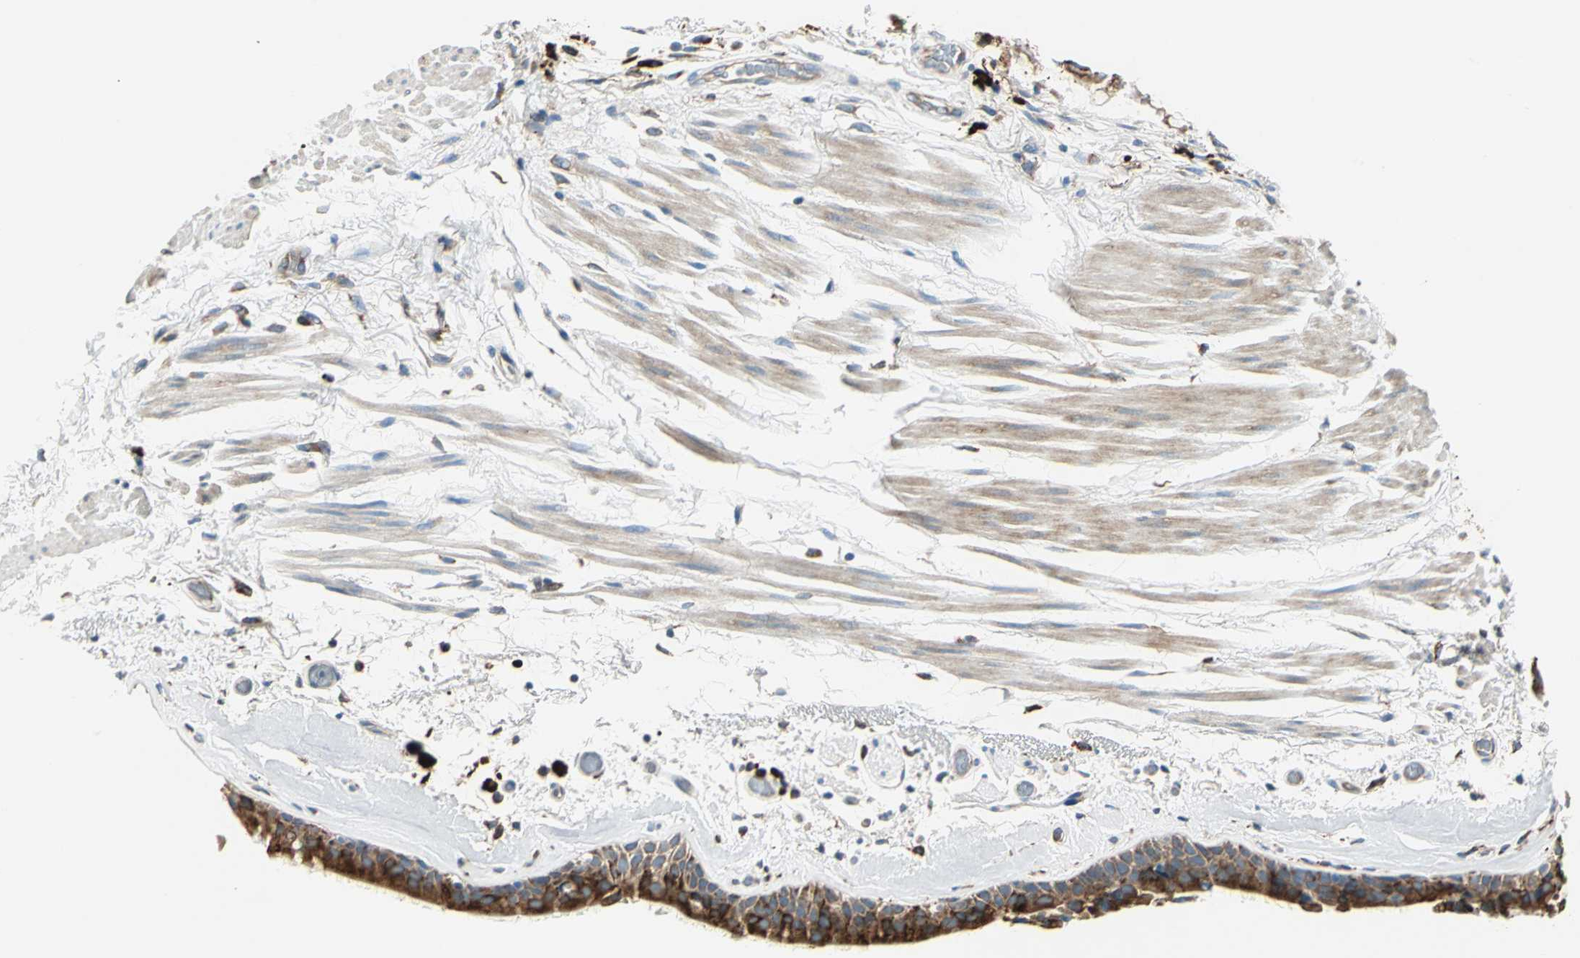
{"staining": {"intensity": "strong", "quantity": ">75%", "location": "cytoplasmic/membranous"}, "tissue": "bronchus", "cell_type": "Respiratory epithelial cells", "image_type": "normal", "snomed": [{"axis": "morphology", "description": "Normal tissue, NOS"}, {"axis": "morphology", "description": "Adenocarcinoma, NOS"}, {"axis": "topography", "description": "Bronchus"}, {"axis": "topography", "description": "Lung"}], "caption": "Protein staining of normal bronchus displays strong cytoplasmic/membranous positivity in approximately >75% of respiratory epithelial cells.", "gene": "PDIA4", "patient": {"sex": "female", "age": 54}}